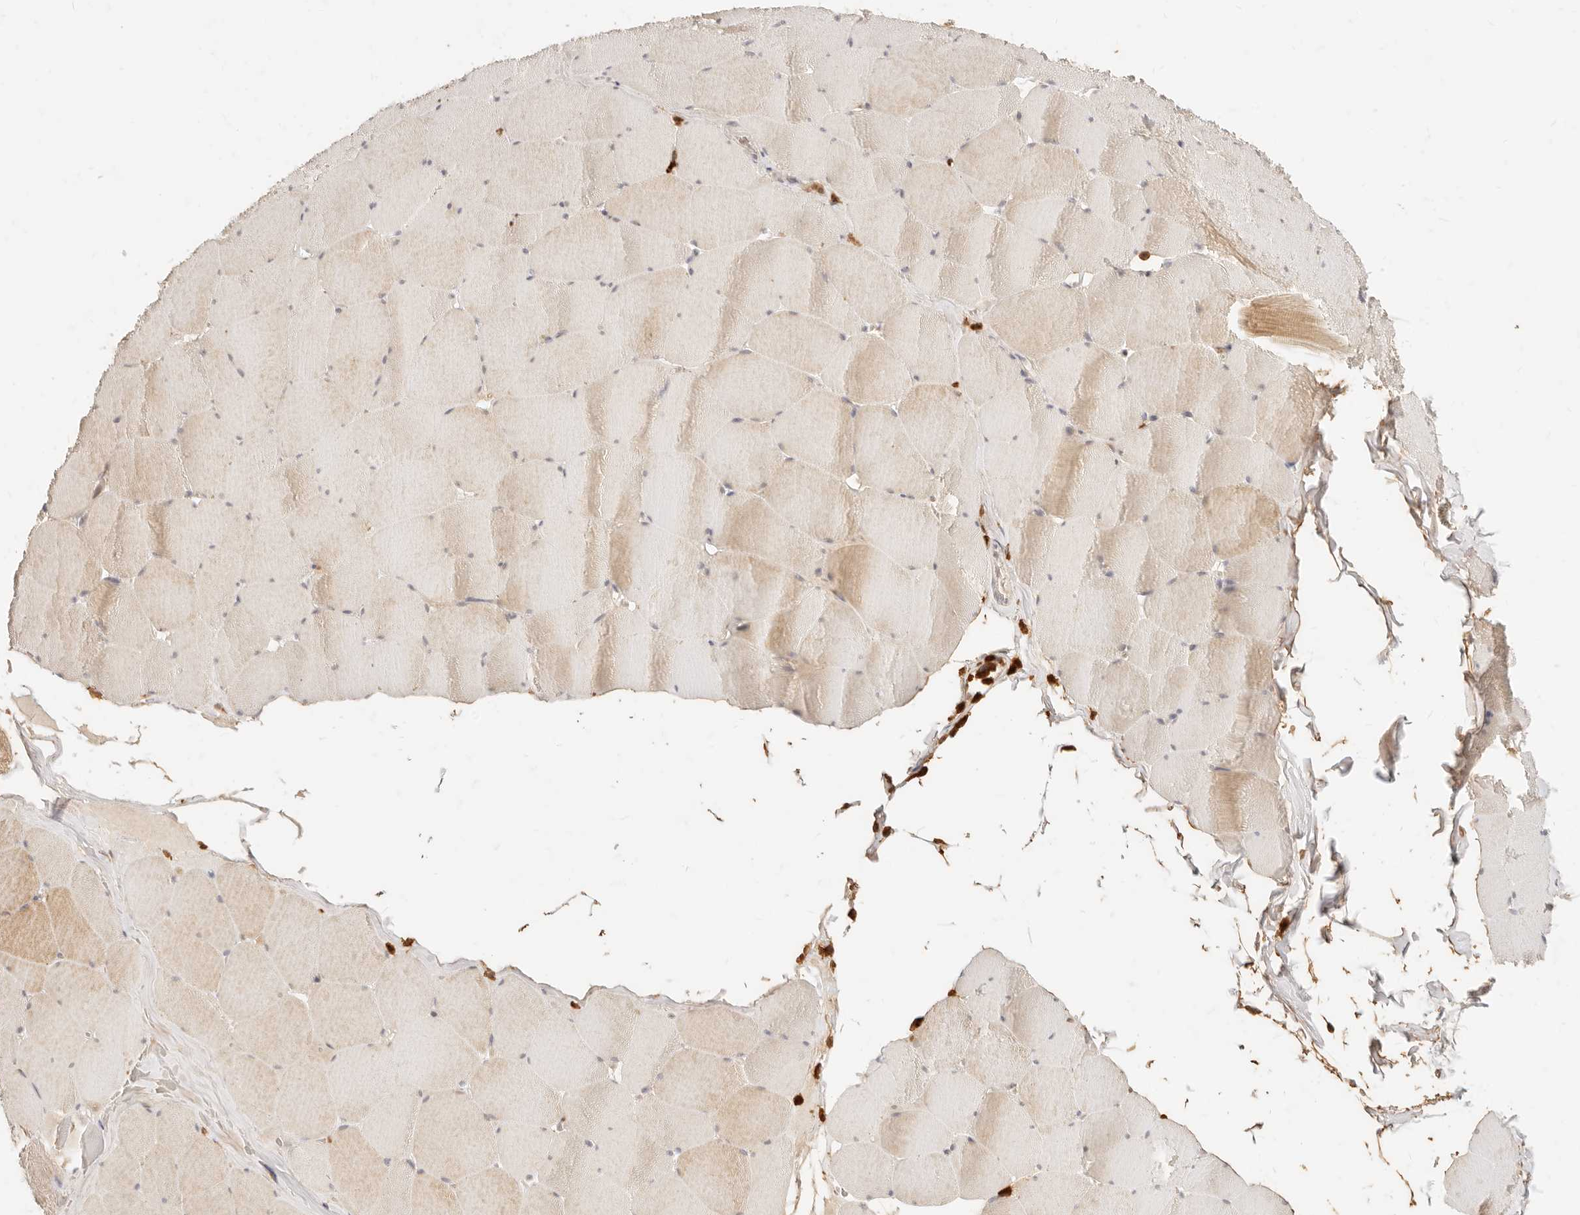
{"staining": {"intensity": "moderate", "quantity": "25%-75%", "location": "cytoplasmic/membranous"}, "tissue": "skeletal muscle", "cell_type": "Myocytes", "image_type": "normal", "snomed": [{"axis": "morphology", "description": "Normal tissue, NOS"}, {"axis": "topography", "description": "Skeletal muscle"}], "caption": "Immunohistochemistry (IHC) (DAB (3,3'-diaminobenzidine)) staining of unremarkable human skeletal muscle exhibits moderate cytoplasmic/membranous protein expression in about 25%-75% of myocytes. Nuclei are stained in blue.", "gene": "TMTC2", "patient": {"sex": "male", "age": 62}}